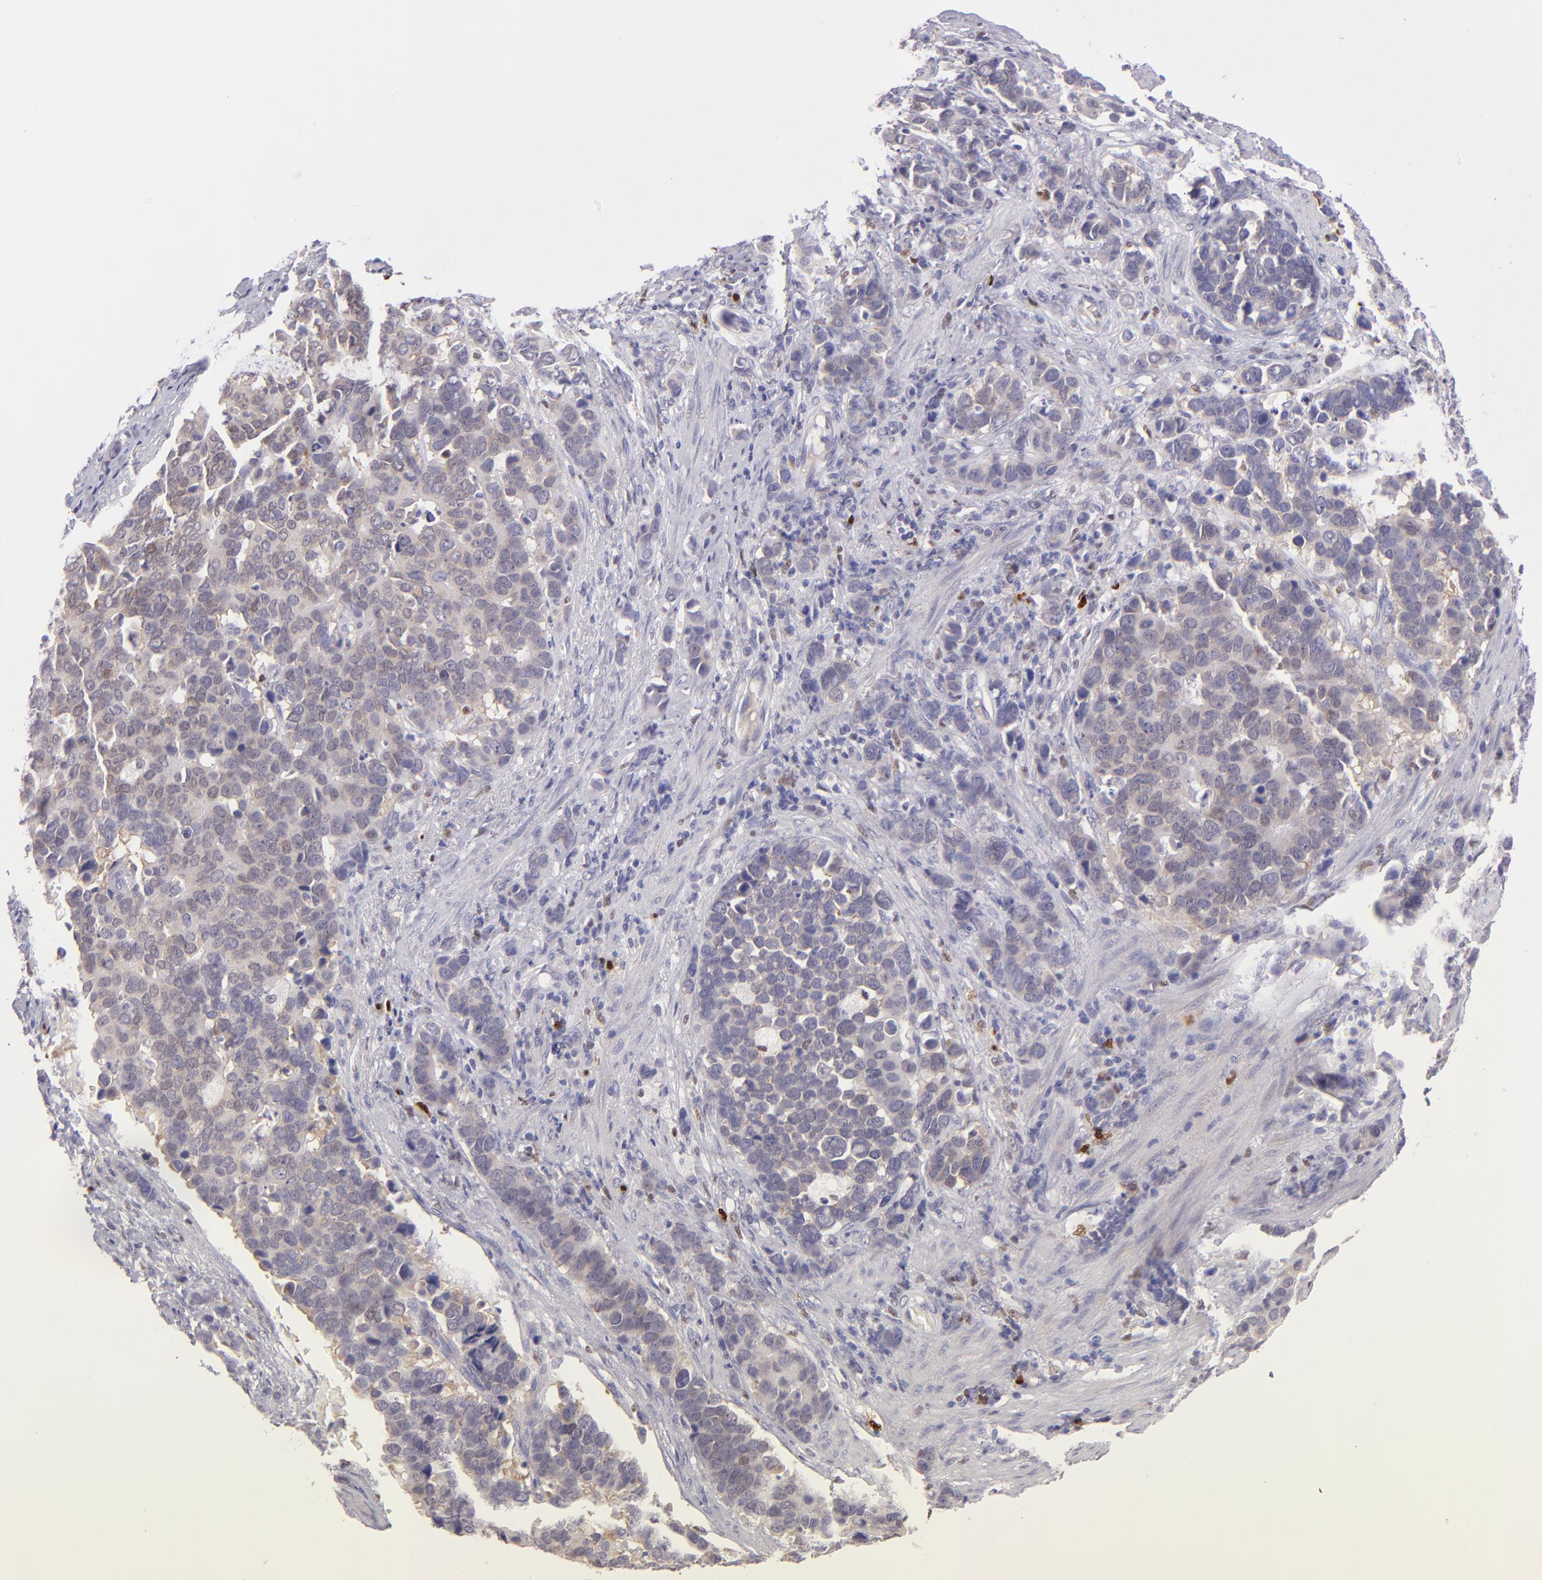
{"staining": {"intensity": "weak", "quantity": "25%-75%", "location": "cytoplasmic/membranous"}, "tissue": "stomach cancer", "cell_type": "Tumor cells", "image_type": "cancer", "snomed": [{"axis": "morphology", "description": "Adenocarcinoma, NOS"}, {"axis": "topography", "description": "Stomach, upper"}], "caption": "Protein analysis of adenocarcinoma (stomach) tissue displays weak cytoplasmic/membranous positivity in about 25%-75% of tumor cells.", "gene": "IRF8", "patient": {"sex": "male", "age": 71}}